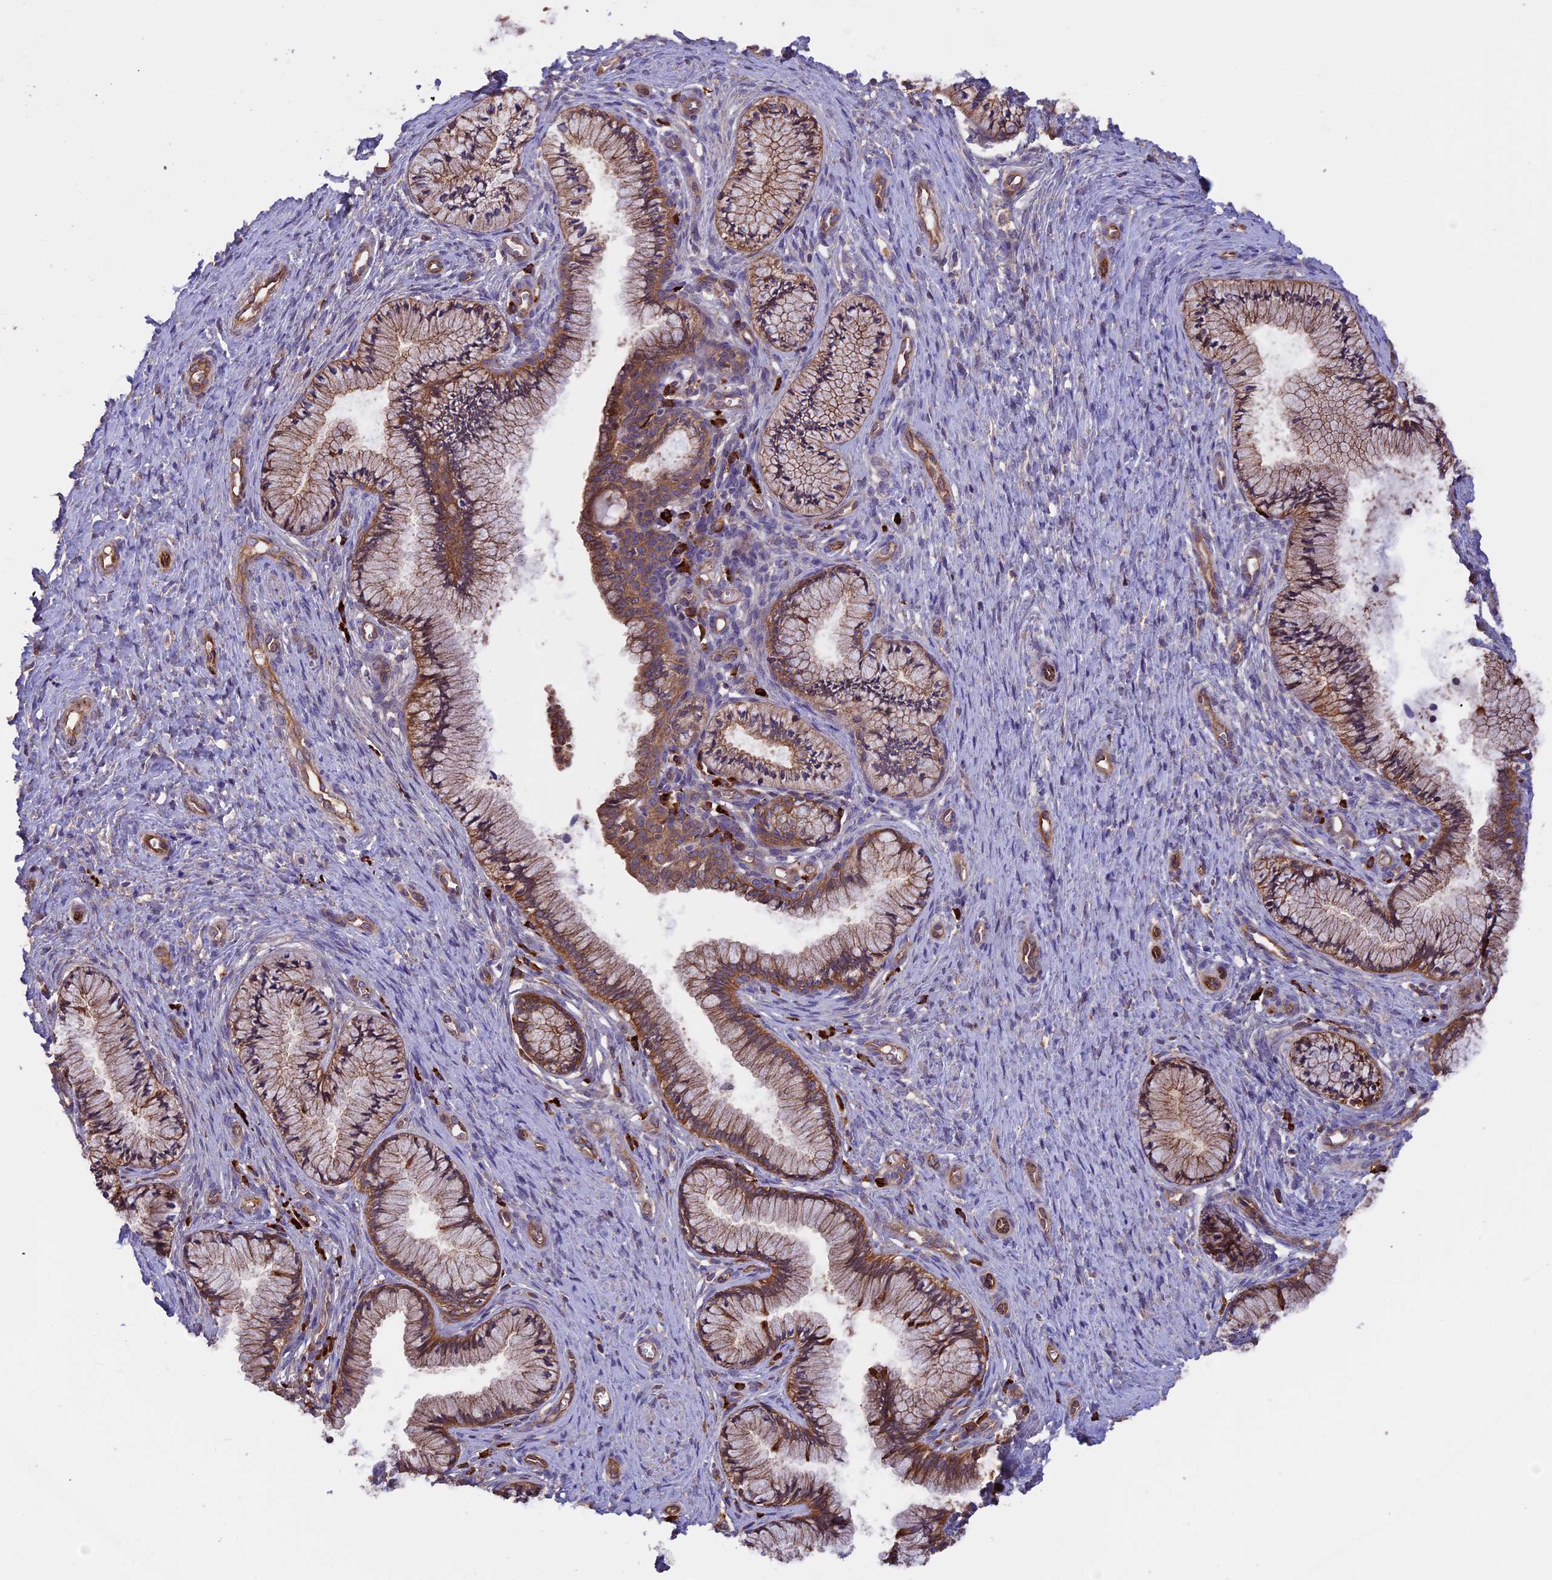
{"staining": {"intensity": "strong", "quantity": ">75%", "location": "cytoplasmic/membranous"}, "tissue": "cervix", "cell_type": "Glandular cells", "image_type": "normal", "snomed": [{"axis": "morphology", "description": "Normal tissue, NOS"}, {"axis": "topography", "description": "Cervix"}], "caption": "Immunohistochemistry (IHC) histopathology image of benign cervix: human cervix stained using immunohistochemistry shows high levels of strong protein expression localized specifically in the cytoplasmic/membranous of glandular cells, appearing as a cytoplasmic/membranous brown color.", "gene": "GAS8", "patient": {"sex": "female", "age": 36}}